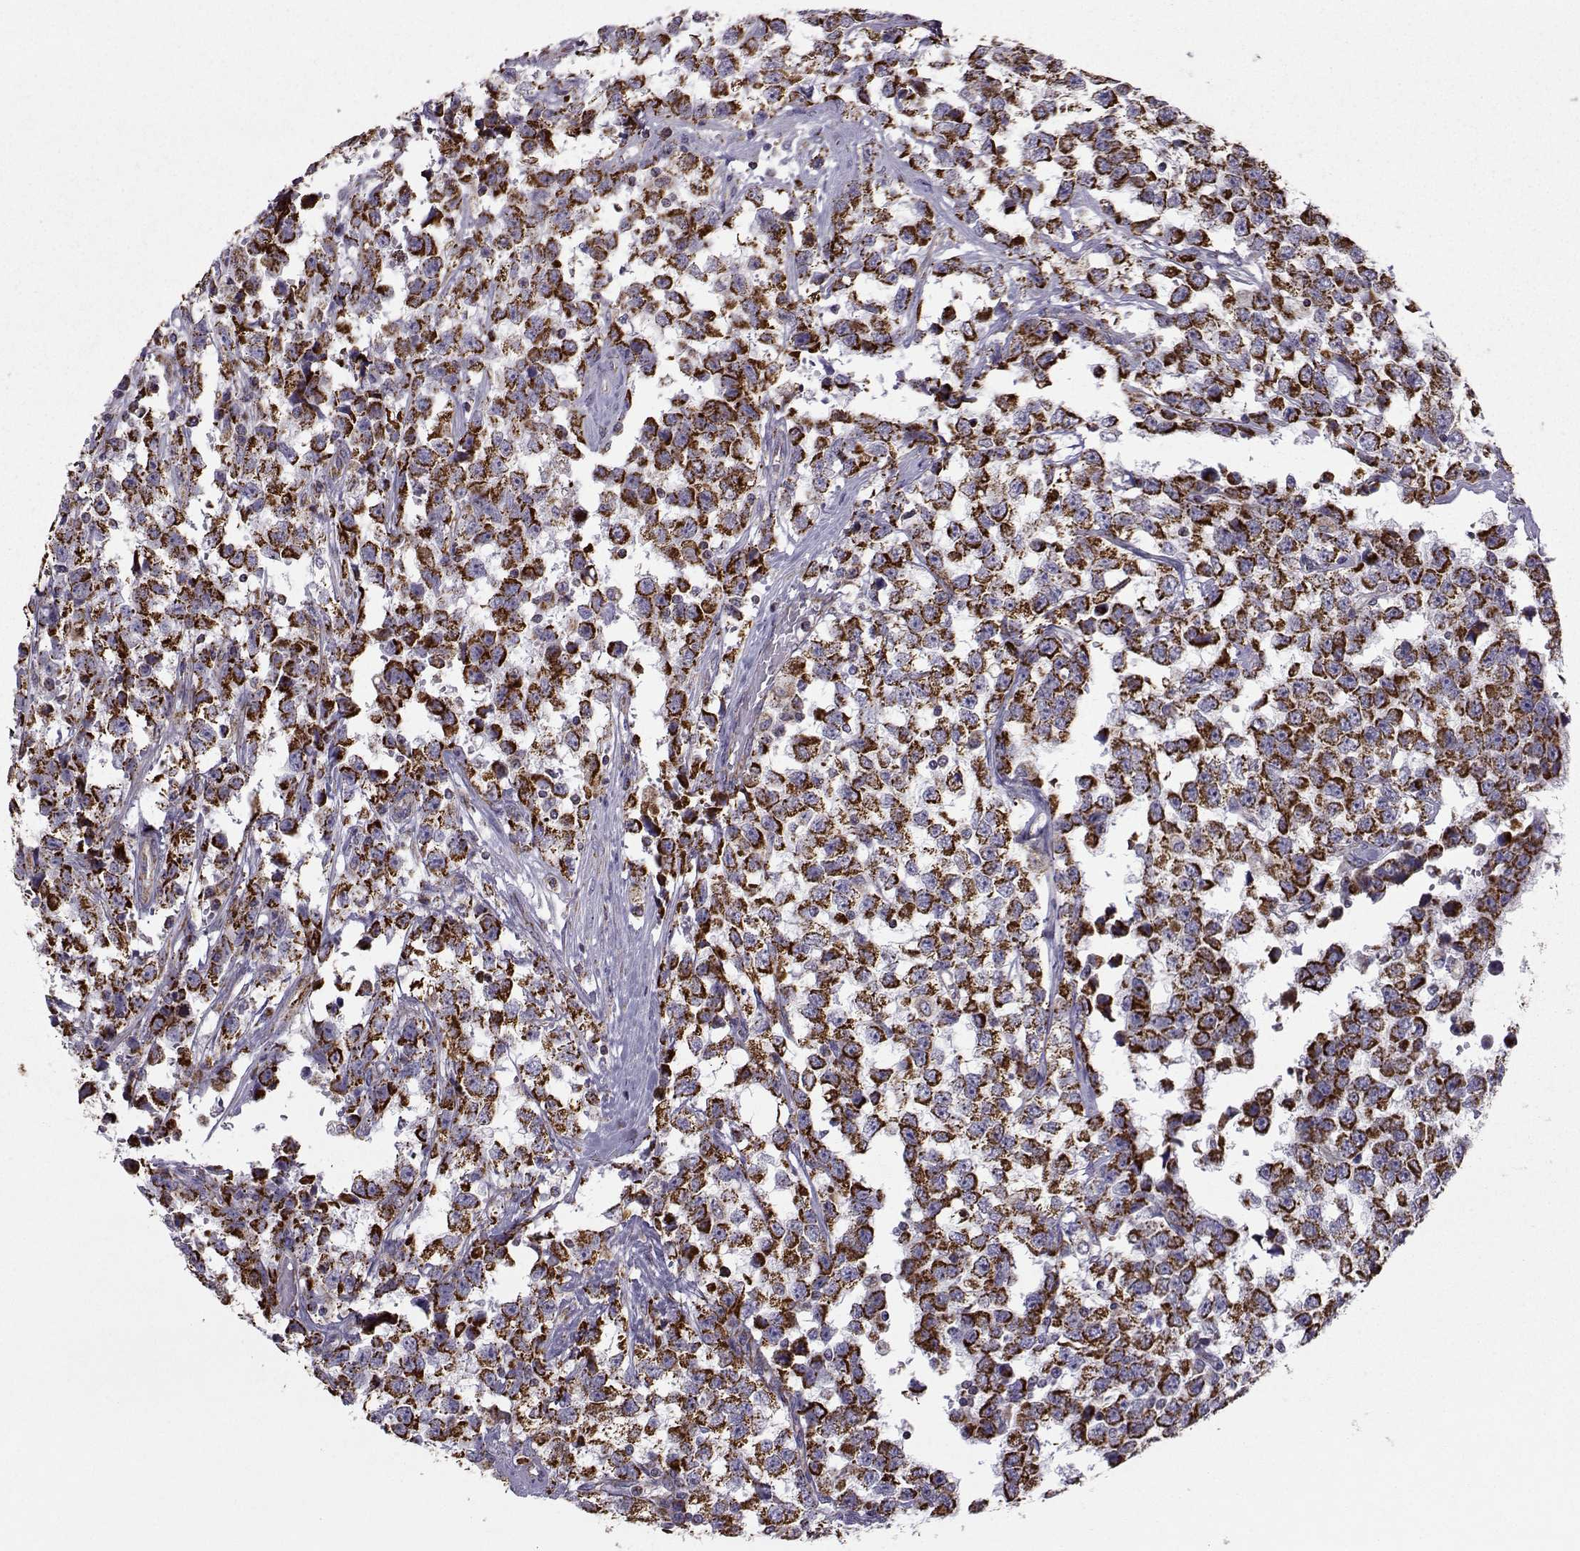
{"staining": {"intensity": "strong", "quantity": ">75%", "location": "cytoplasmic/membranous"}, "tissue": "testis cancer", "cell_type": "Tumor cells", "image_type": "cancer", "snomed": [{"axis": "morphology", "description": "Seminoma, NOS"}, {"axis": "topography", "description": "Testis"}], "caption": "Immunohistochemical staining of human testis seminoma reveals high levels of strong cytoplasmic/membranous staining in approximately >75% of tumor cells. (brown staining indicates protein expression, while blue staining denotes nuclei).", "gene": "NECAB3", "patient": {"sex": "male", "age": 34}}